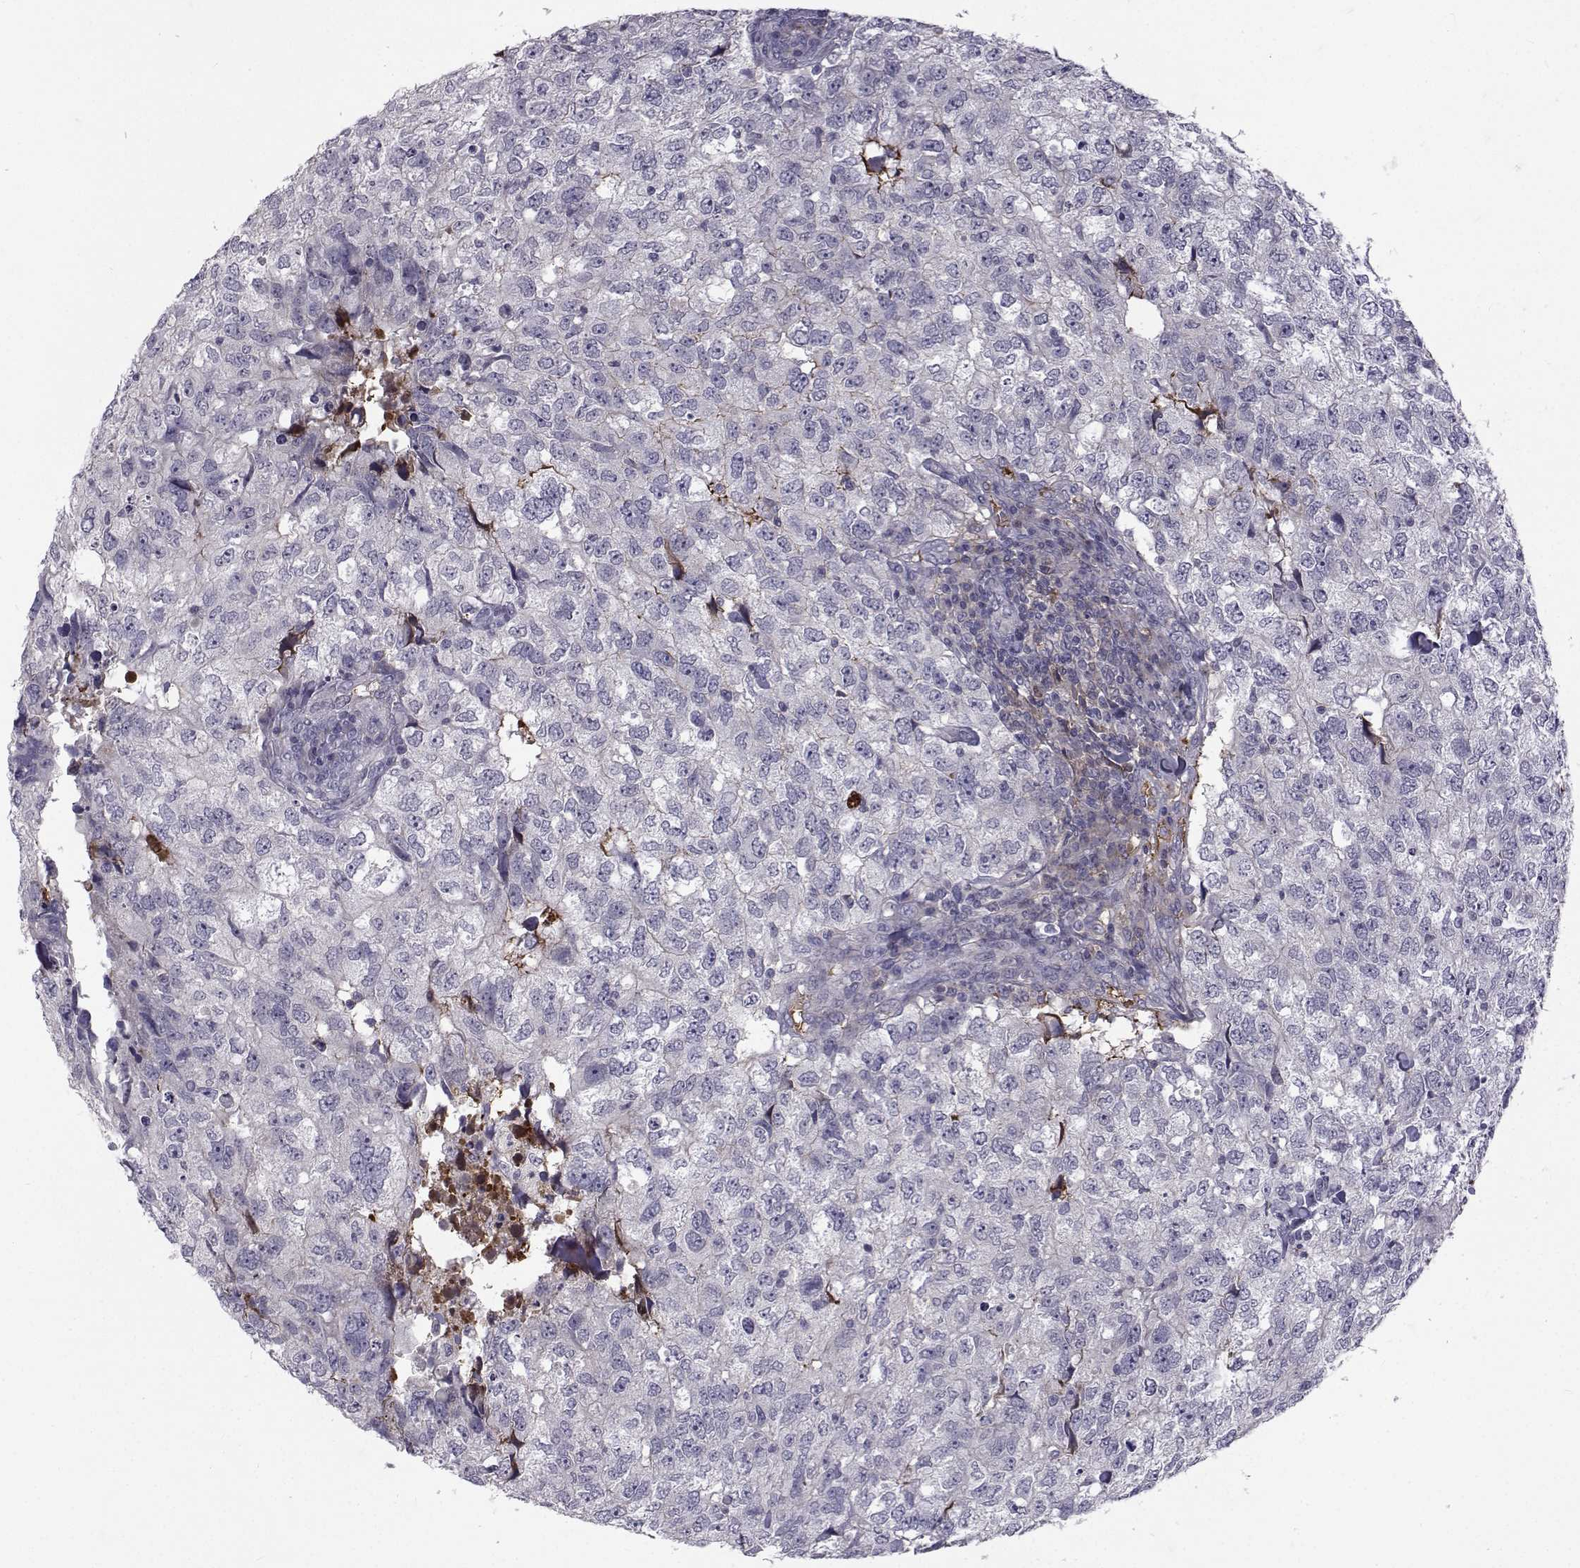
{"staining": {"intensity": "negative", "quantity": "none", "location": "none"}, "tissue": "breast cancer", "cell_type": "Tumor cells", "image_type": "cancer", "snomed": [{"axis": "morphology", "description": "Duct carcinoma"}, {"axis": "topography", "description": "Breast"}], "caption": "Tumor cells show no significant protein staining in breast cancer (intraductal carcinoma). Brightfield microscopy of IHC stained with DAB (brown) and hematoxylin (blue), captured at high magnification.", "gene": "TNFRSF11B", "patient": {"sex": "female", "age": 30}}